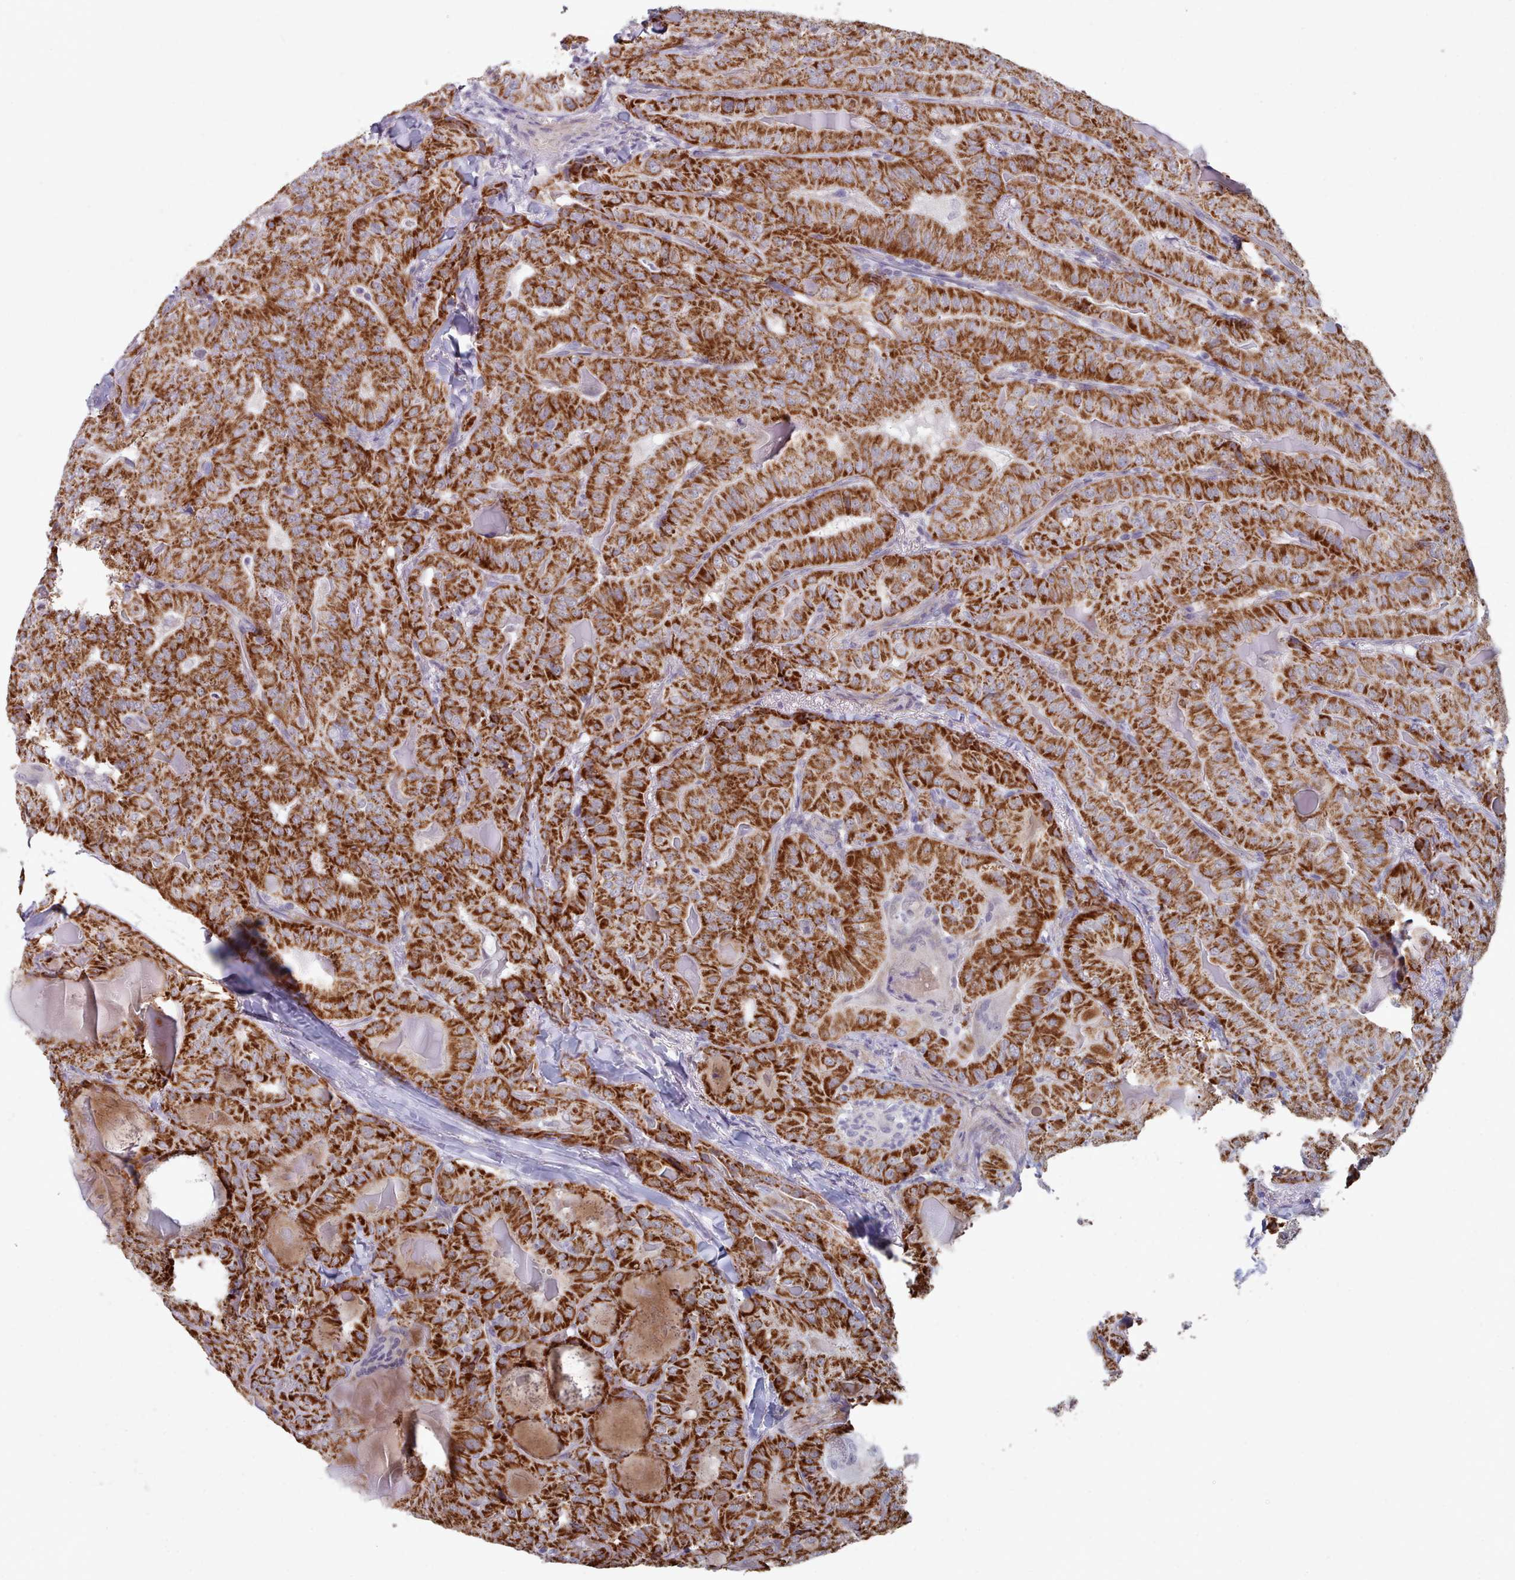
{"staining": {"intensity": "strong", "quantity": ">75%", "location": "cytoplasmic/membranous"}, "tissue": "thyroid cancer", "cell_type": "Tumor cells", "image_type": "cancer", "snomed": [{"axis": "morphology", "description": "Papillary adenocarcinoma, NOS"}, {"axis": "topography", "description": "Thyroid gland"}], "caption": "Thyroid papillary adenocarcinoma stained for a protein demonstrates strong cytoplasmic/membranous positivity in tumor cells.", "gene": "TRARG1", "patient": {"sex": "female", "age": 68}}